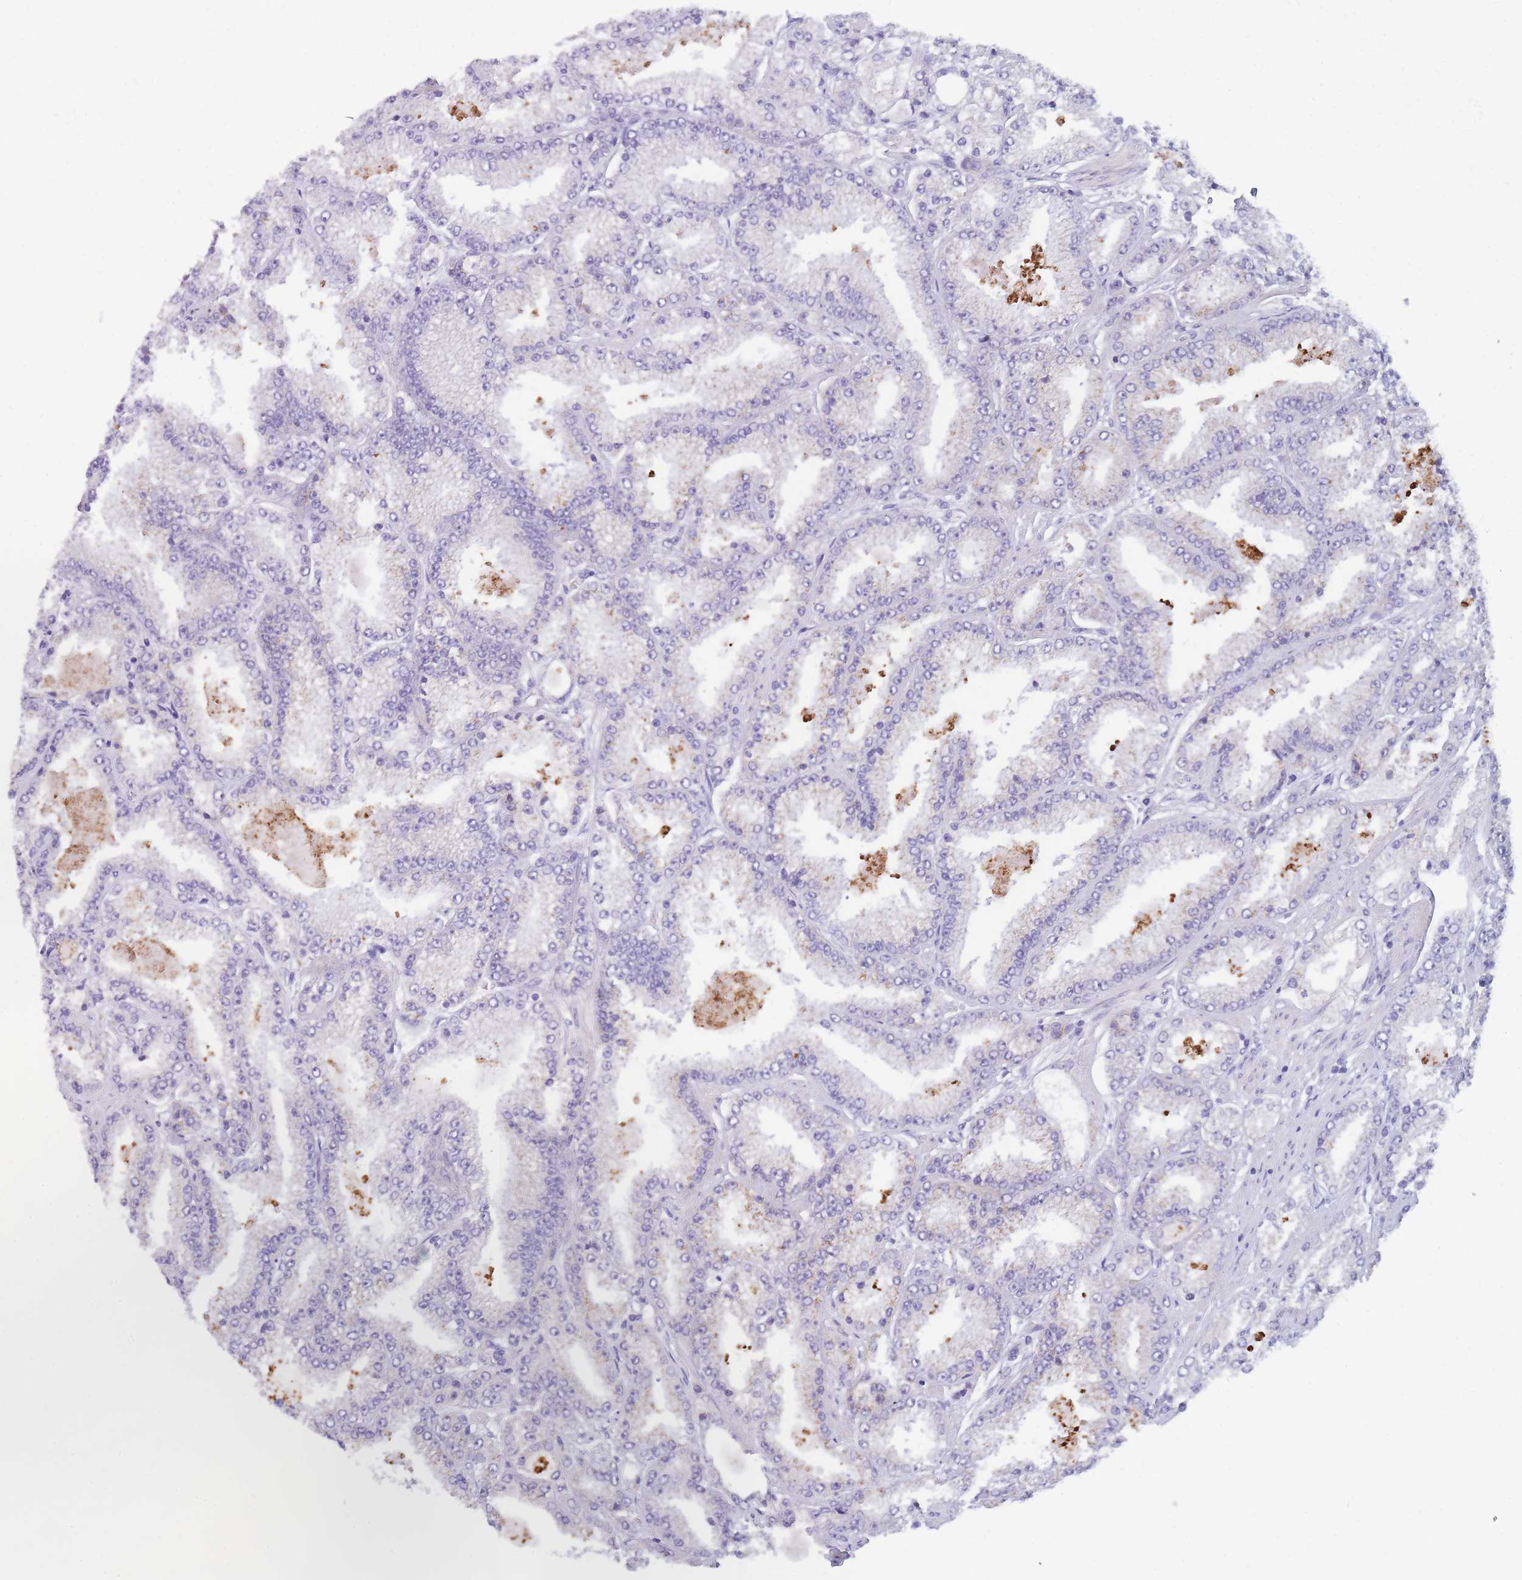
{"staining": {"intensity": "weak", "quantity": "<25%", "location": "cytoplasmic/membranous"}, "tissue": "prostate cancer", "cell_type": "Tumor cells", "image_type": "cancer", "snomed": [{"axis": "morphology", "description": "Adenocarcinoma, High grade"}, {"axis": "topography", "description": "Prostate"}], "caption": "This is a photomicrograph of IHC staining of prostate cancer, which shows no staining in tumor cells. (DAB immunohistochemistry with hematoxylin counter stain).", "gene": "DDX49", "patient": {"sex": "male", "age": 68}}